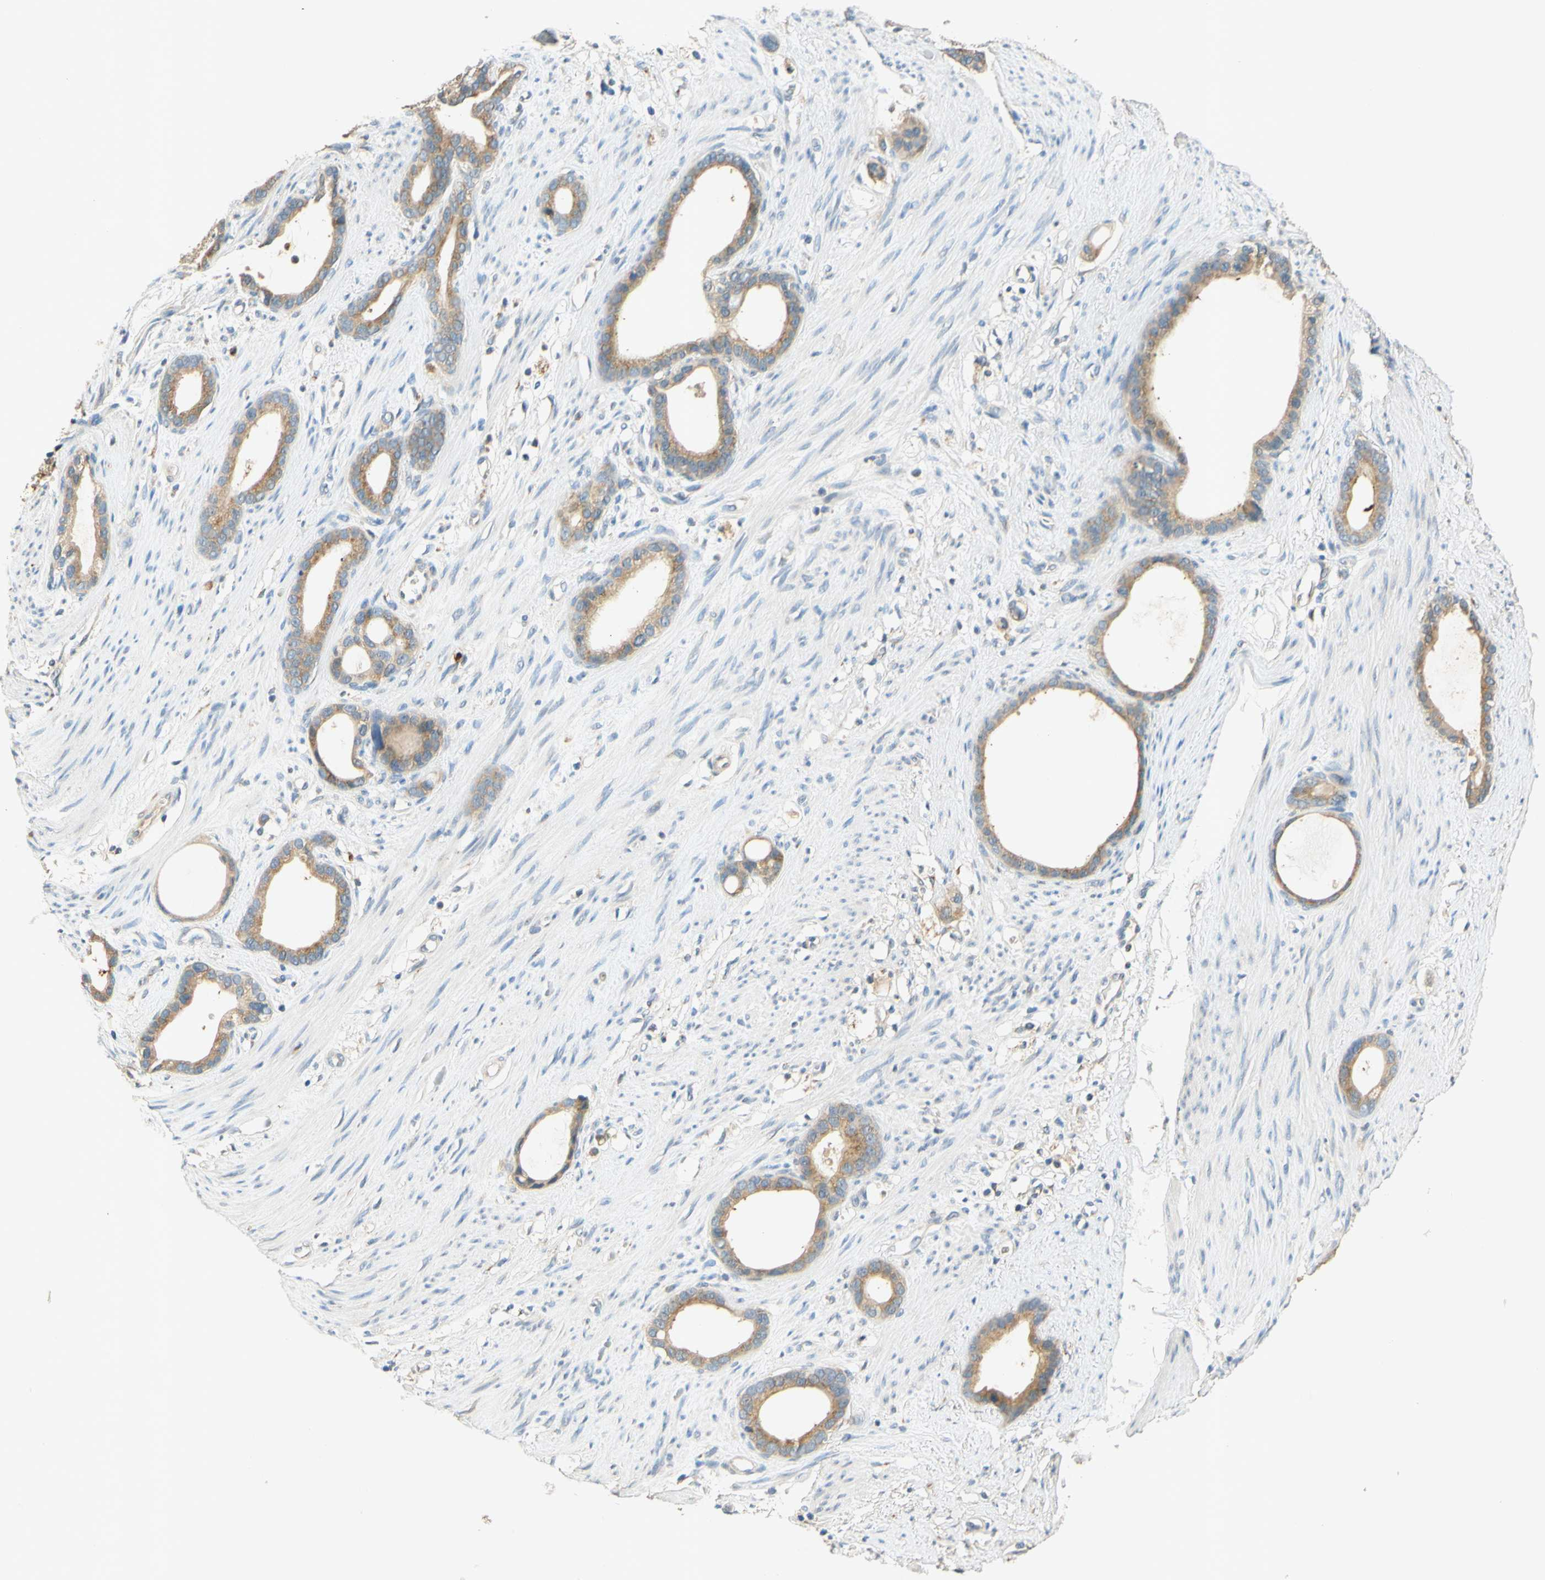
{"staining": {"intensity": "moderate", "quantity": ">75%", "location": "cytoplasmic/membranous"}, "tissue": "stomach cancer", "cell_type": "Tumor cells", "image_type": "cancer", "snomed": [{"axis": "morphology", "description": "Adenocarcinoma, NOS"}, {"axis": "topography", "description": "Stomach"}], "caption": "Protein staining reveals moderate cytoplasmic/membranous expression in about >75% of tumor cells in adenocarcinoma (stomach). Immunohistochemistry (ihc) stains the protein in brown and the nuclei are stained blue.", "gene": "ENTREP2", "patient": {"sex": "female", "age": 75}}